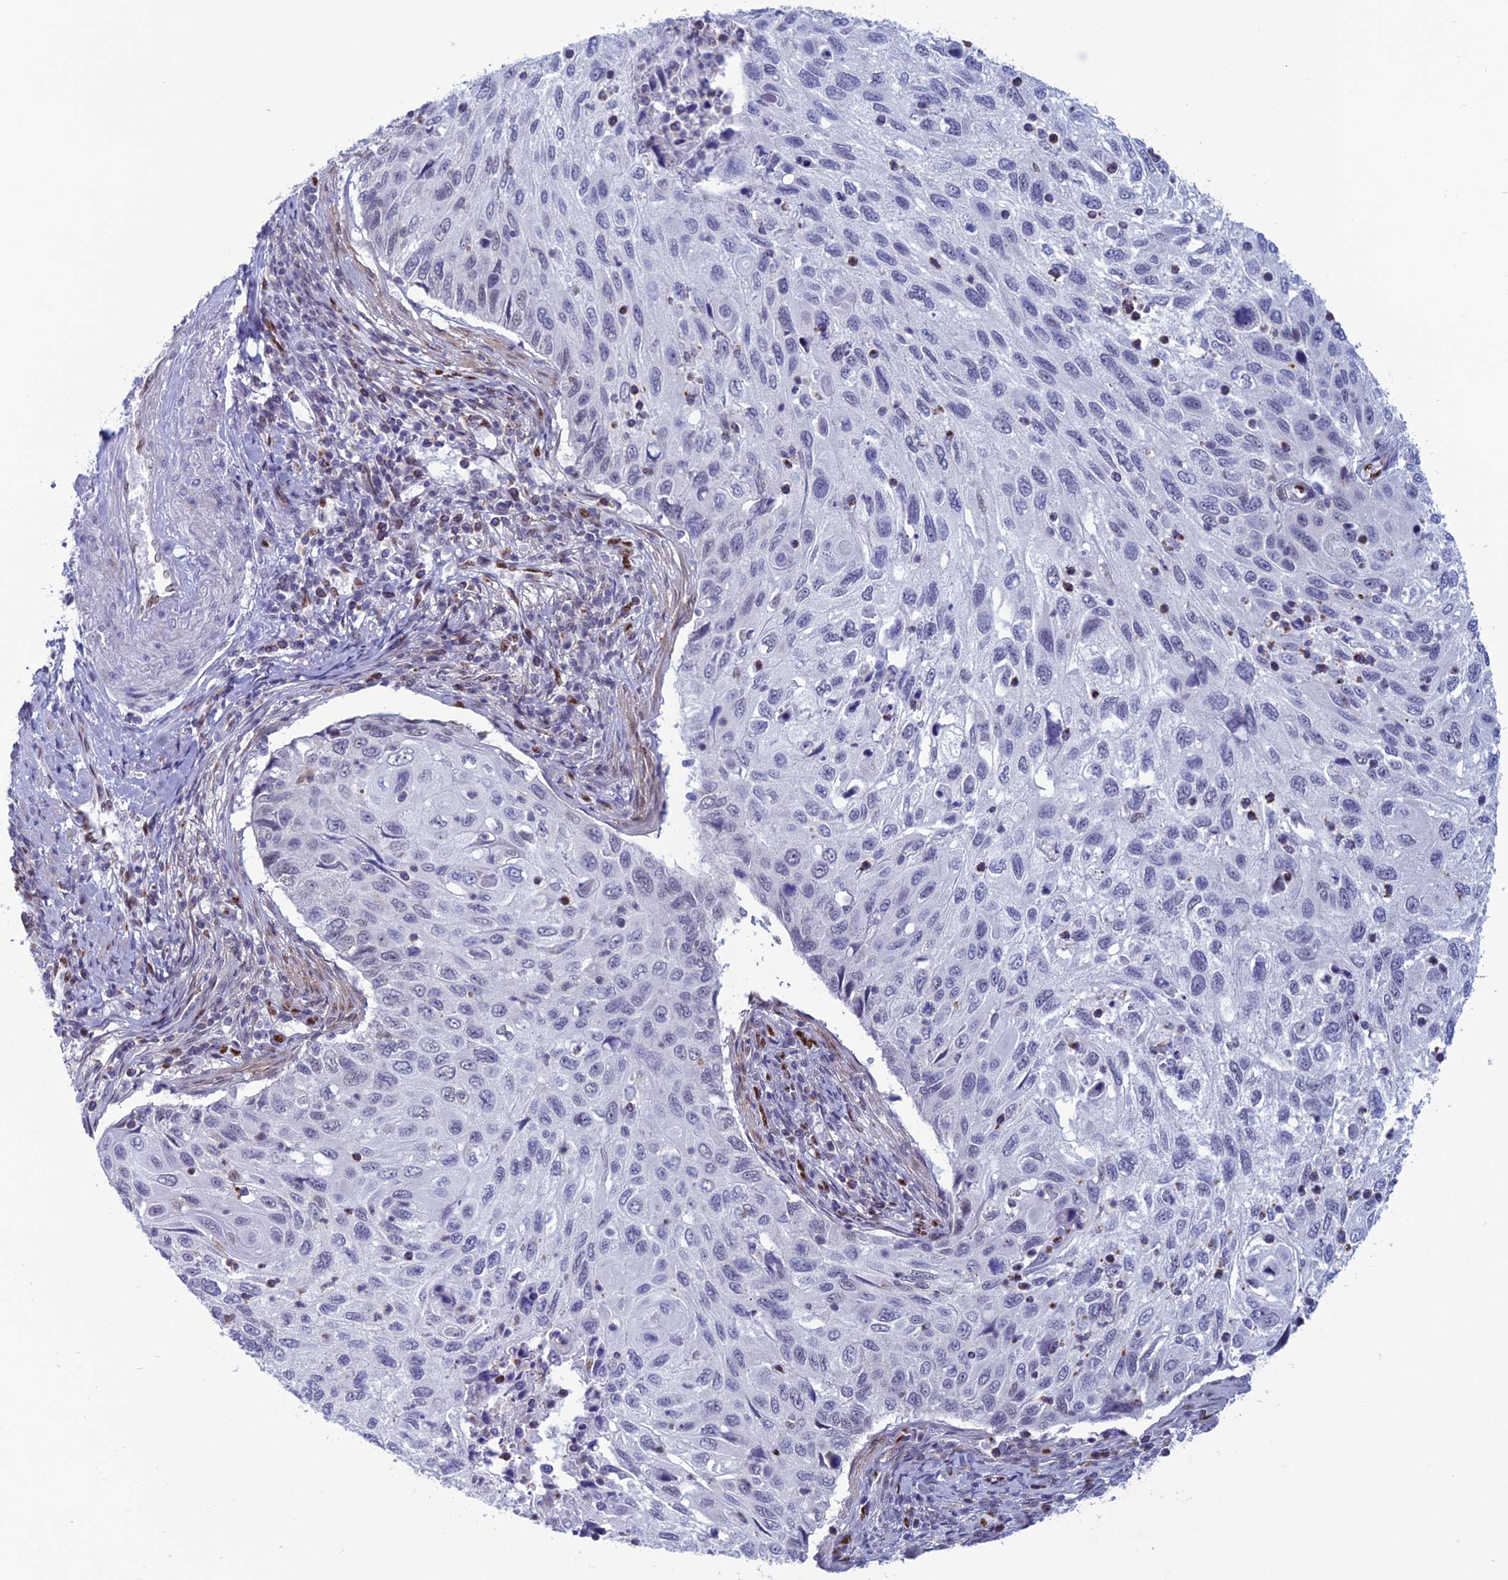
{"staining": {"intensity": "negative", "quantity": "none", "location": "none"}, "tissue": "cervical cancer", "cell_type": "Tumor cells", "image_type": "cancer", "snomed": [{"axis": "morphology", "description": "Squamous cell carcinoma, NOS"}, {"axis": "topography", "description": "Cervix"}], "caption": "High power microscopy photomicrograph of an immunohistochemistry (IHC) histopathology image of cervical squamous cell carcinoma, revealing no significant staining in tumor cells.", "gene": "NOL4L", "patient": {"sex": "female", "age": 70}}